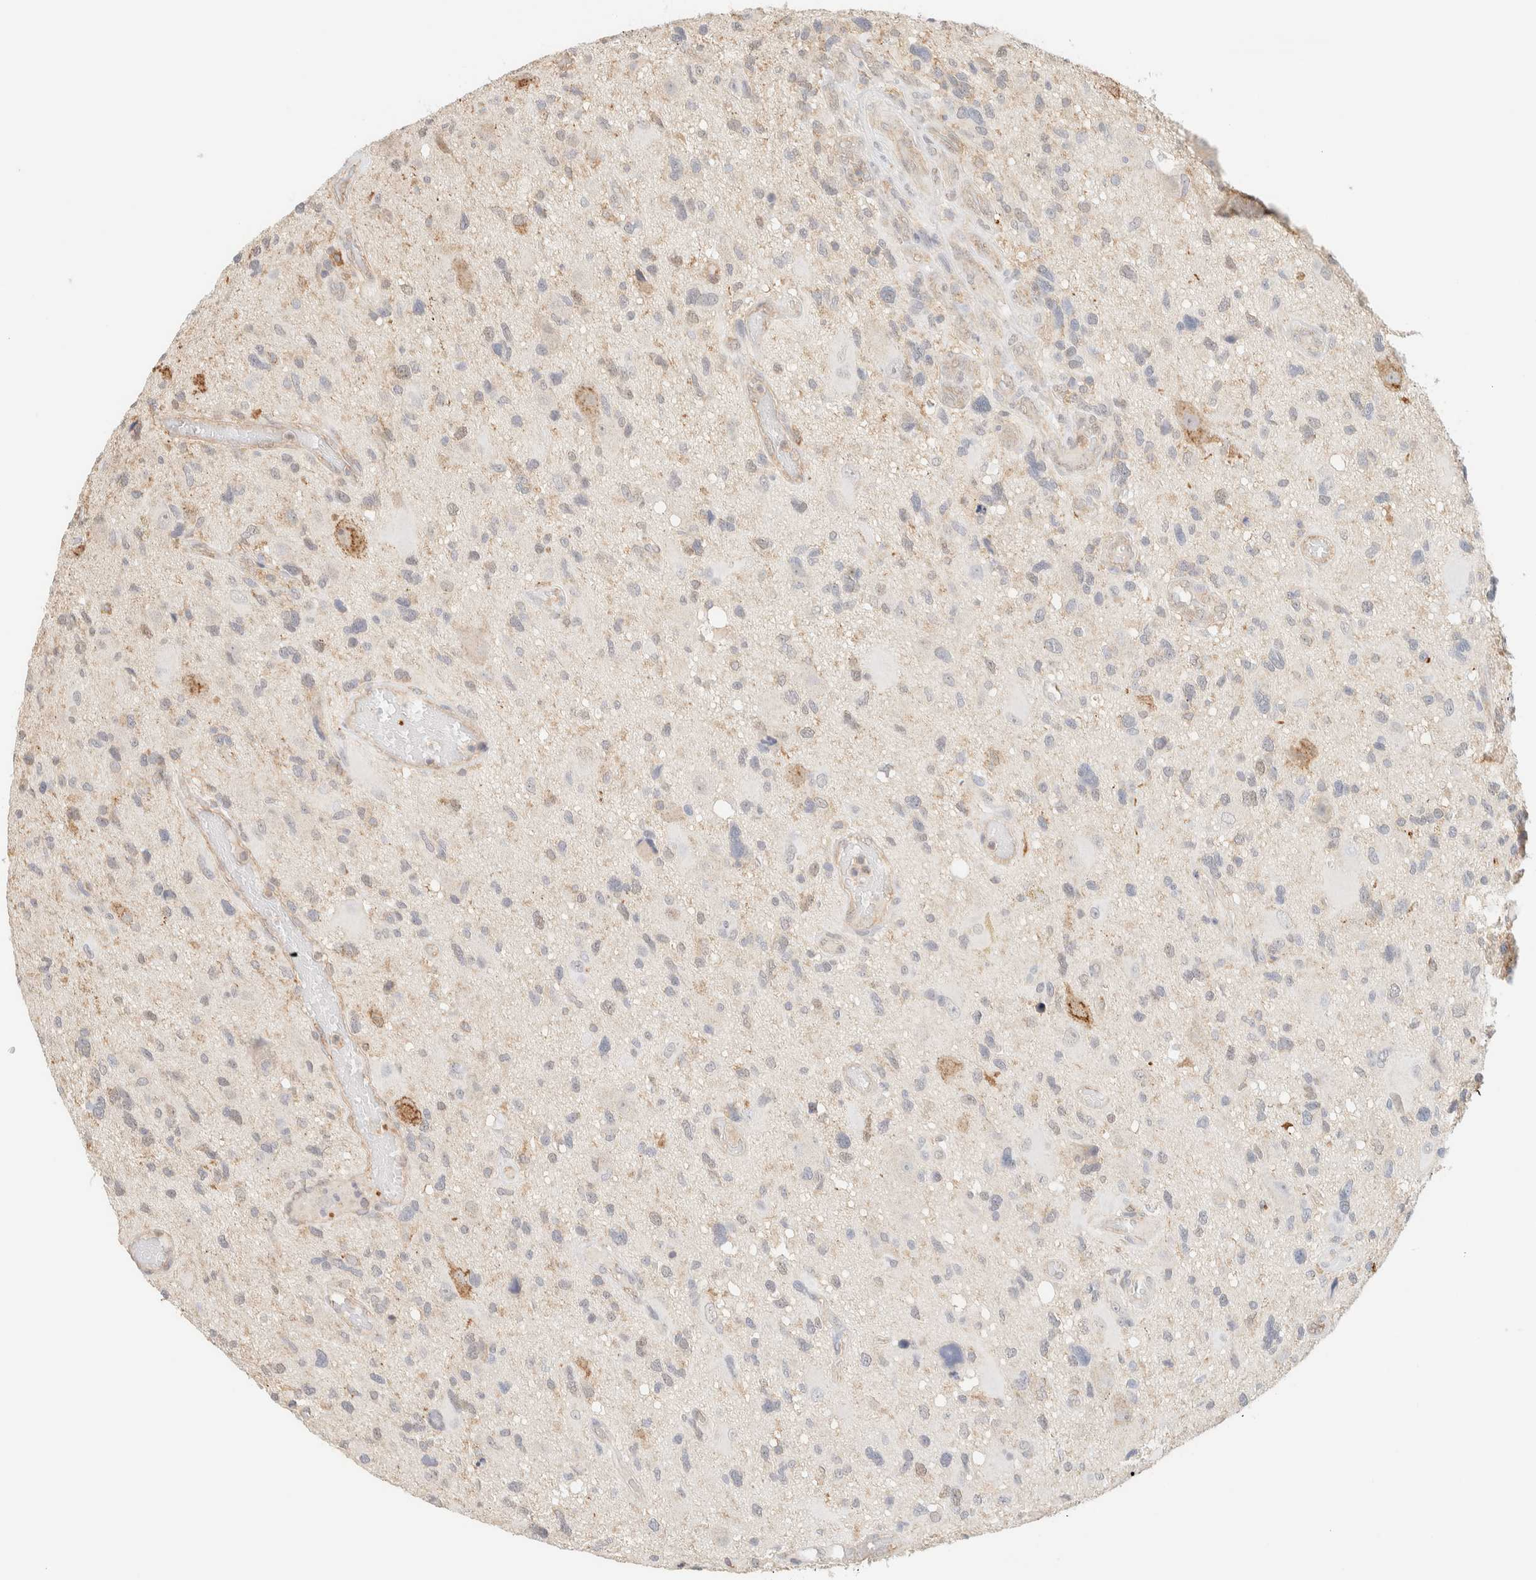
{"staining": {"intensity": "weak", "quantity": "<25%", "location": "cytoplasmic/membranous"}, "tissue": "glioma", "cell_type": "Tumor cells", "image_type": "cancer", "snomed": [{"axis": "morphology", "description": "Glioma, malignant, High grade"}, {"axis": "topography", "description": "Brain"}], "caption": "DAB (3,3'-diaminobenzidine) immunohistochemical staining of human glioma demonstrates no significant positivity in tumor cells.", "gene": "TBC1D8B", "patient": {"sex": "male", "age": 33}}